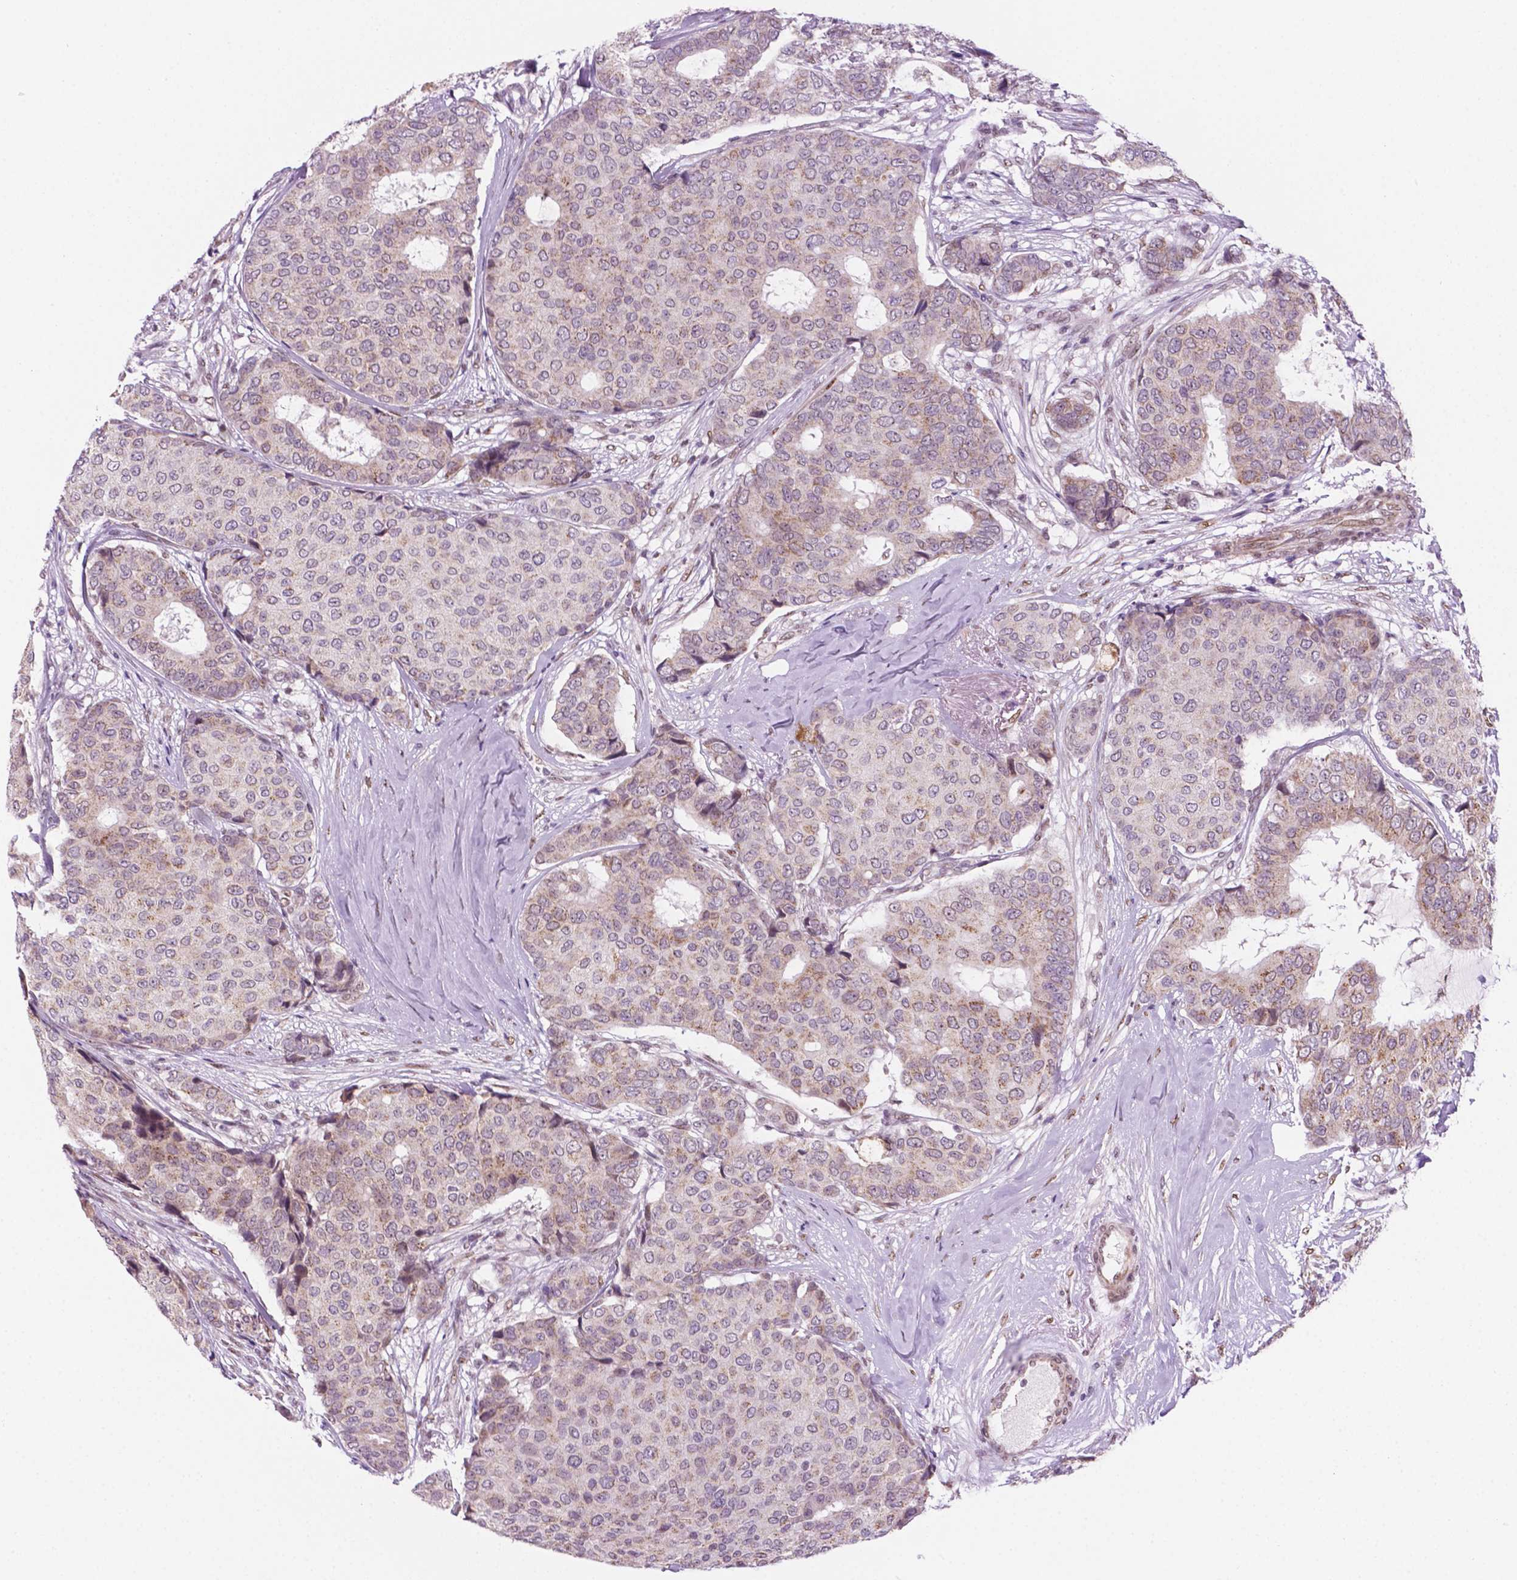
{"staining": {"intensity": "weak", "quantity": "<25%", "location": "nuclear"}, "tissue": "breast cancer", "cell_type": "Tumor cells", "image_type": "cancer", "snomed": [{"axis": "morphology", "description": "Duct carcinoma"}, {"axis": "topography", "description": "Breast"}], "caption": "High magnification brightfield microscopy of intraductal carcinoma (breast) stained with DAB (brown) and counterstained with hematoxylin (blue): tumor cells show no significant staining.", "gene": "C18orf21", "patient": {"sex": "female", "age": 75}}